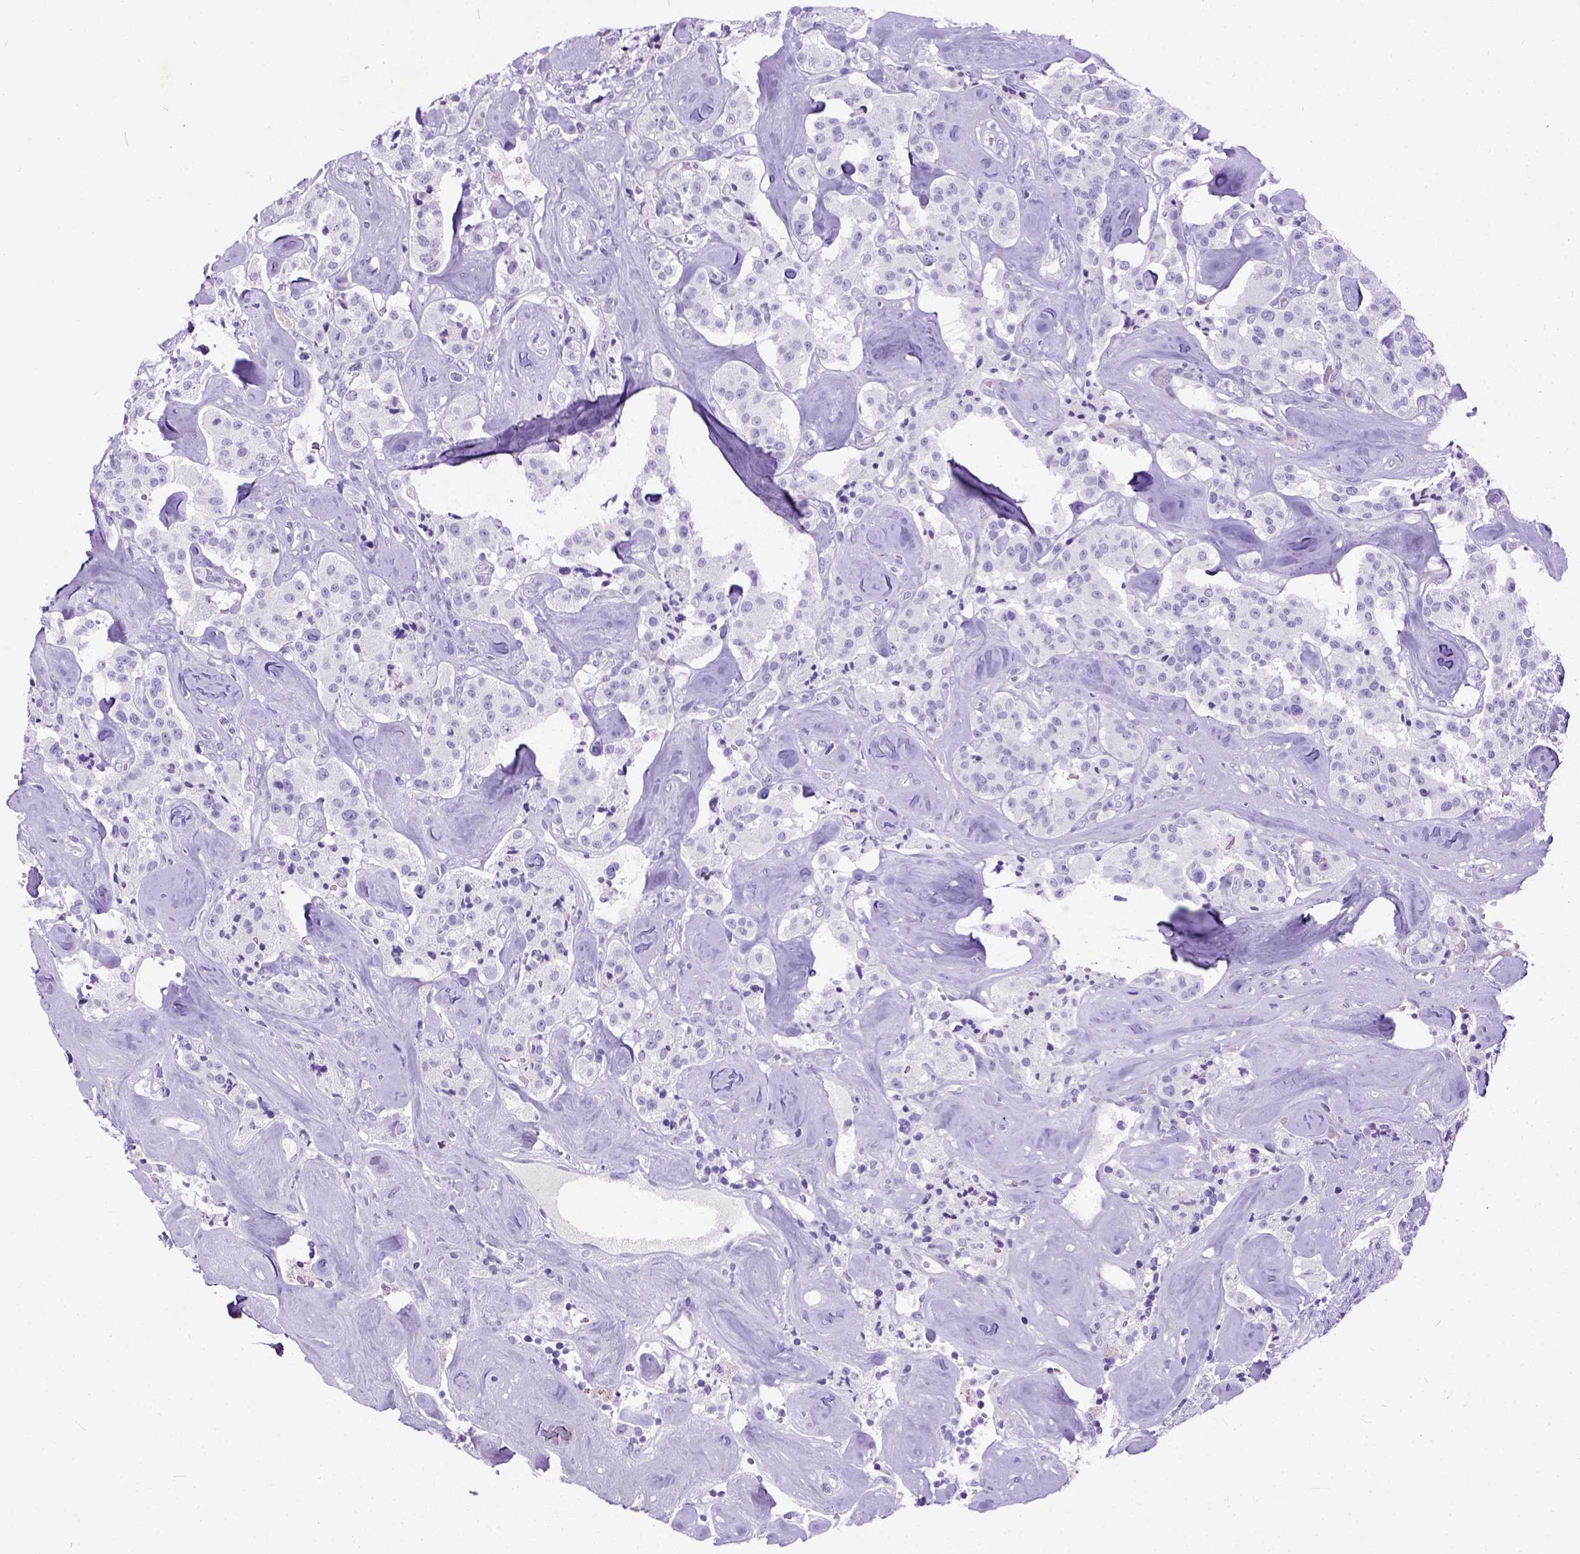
{"staining": {"intensity": "negative", "quantity": "none", "location": "none"}, "tissue": "carcinoid", "cell_type": "Tumor cells", "image_type": "cancer", "snomed": [{"axis": "morphology", "description": "Carcinoid, malignant, NOS"}, {"axis": "topography", "description": "Pancreas"}], "caption": "Immunohistochemistry (IHC) image of human malignant carcinoid stained for a protein (brown), which reveals no expression in tumor cells.", "gene": "IGF2", "patient": {"sex": "male", "age": 41}}